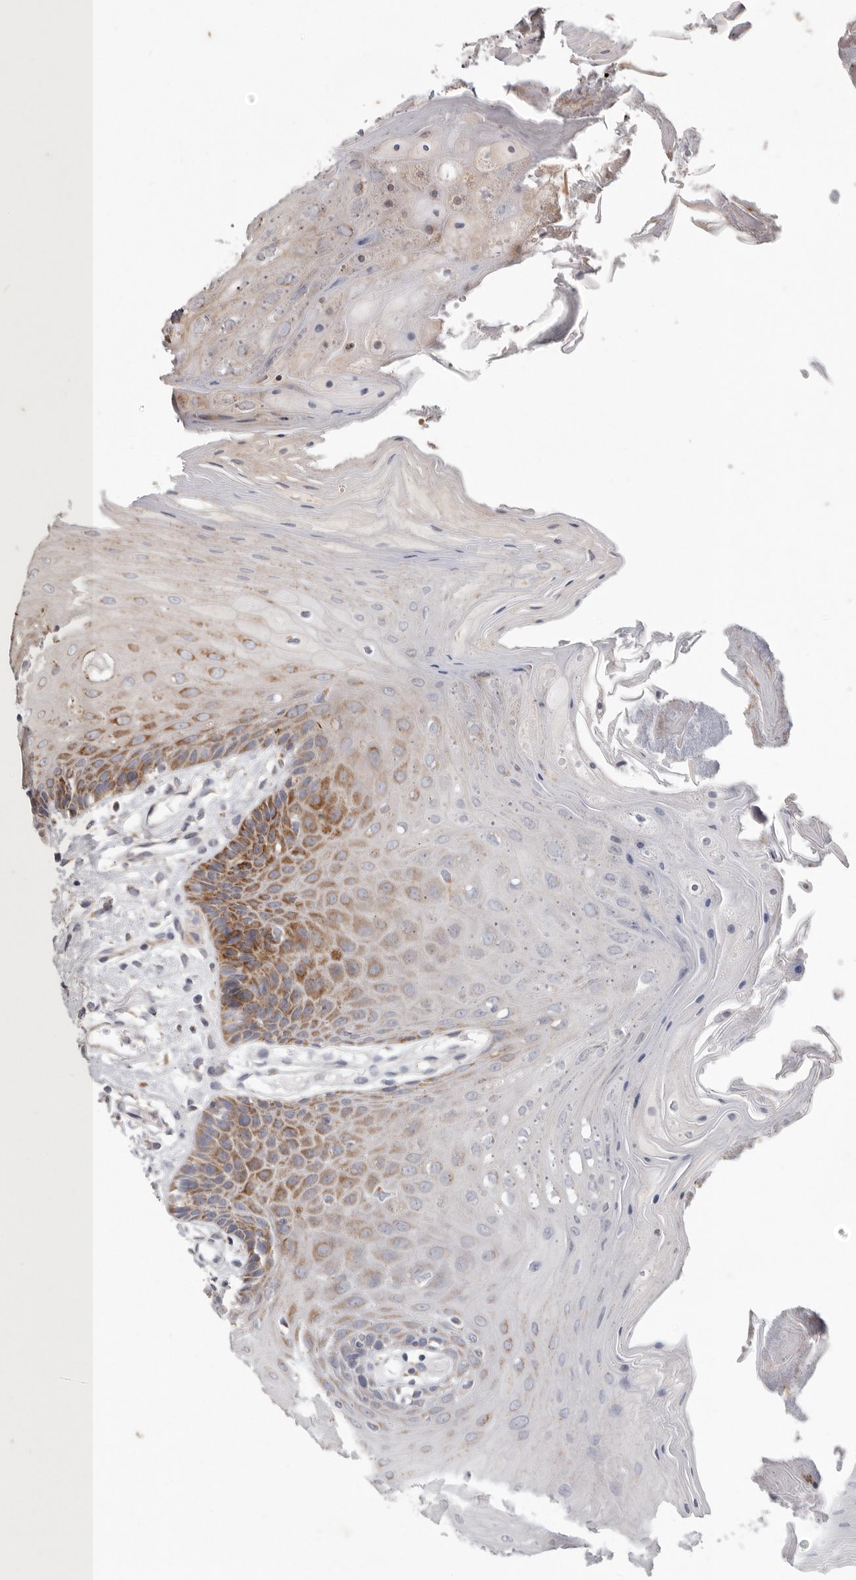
{"staining": {"intensity": "moderate", "quantity": "25%-75%", "location": "cytoplasmic/membranous"}, "tissue": "oral mucosa", "cell_type": "Squamous epithelial cells", "image_type": "normal", "snomed": [{"axis": "morphology", "description": "Normal tissue, NOS"}, {"axis": "morphology", "description": "Squamous cell carcinoma, NOS"}, {"axis": "topography", "description": "Skeletal muscle"}, {"axis": "topography", "description": "Oral tissue"}, {"axis": "topography", "description": "Salivary gland"}, {"axis": "topography", "description": "Head-Neck"}], "caption": "Protein analysis of unremarkable oral mucosa reveals moderate cytoplasmic/membranous staining in approximately 25%-75% of squamous epithelial cells.", "gene": "MRPS10", "patient": {"sex": "male", "age": 54}}